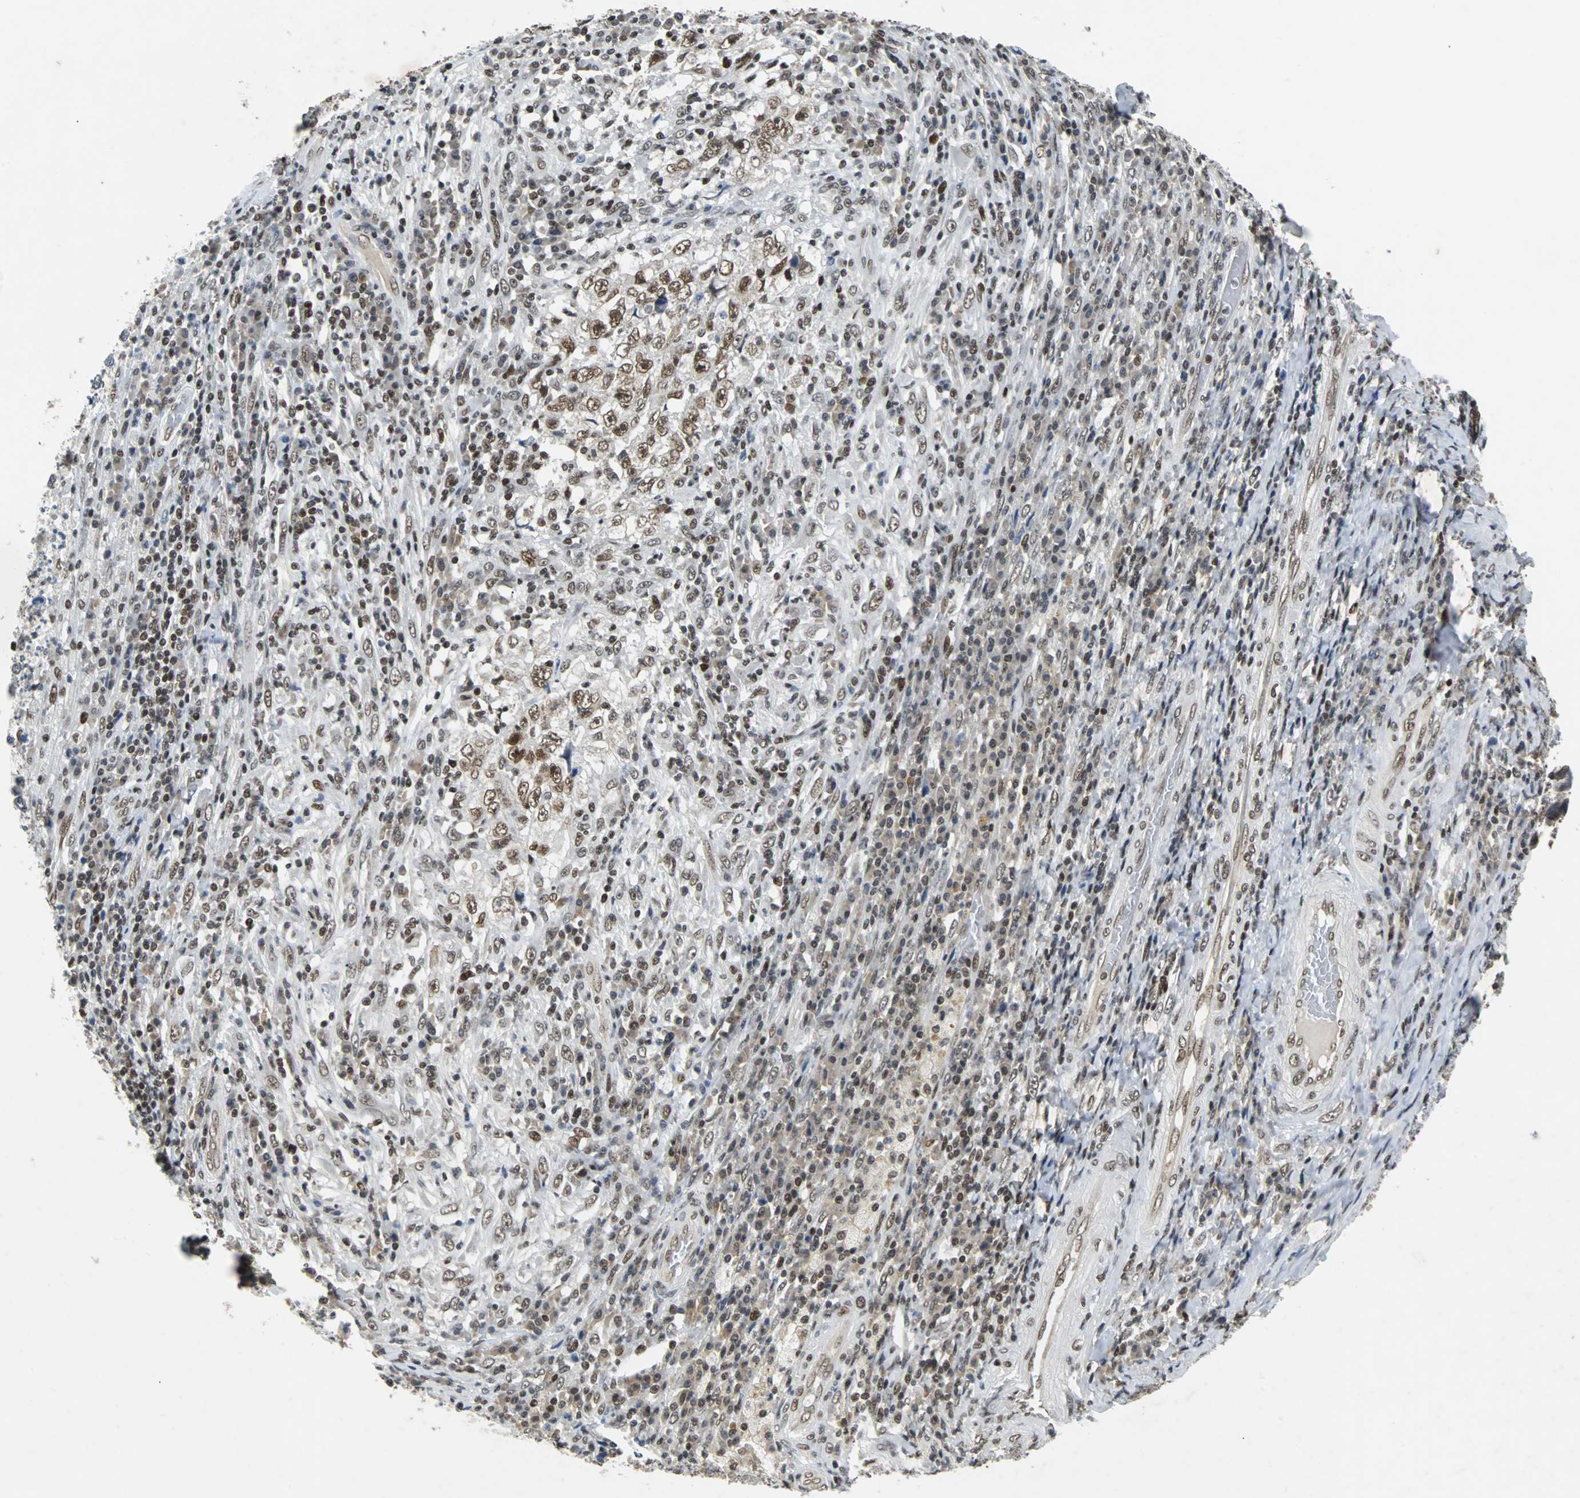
{"staining": {"intensity": "moderate", "quantity": ">75%", "location": "nuclear"}, "tissue": "testis cancer", "cell_type": "Tumor cells", "image_type": "cancer", "snomed": [{"axis": "morphology", "description": "Necrosis, NOS"}, {"axis": "morphology", "description": "Carcinoma, Embryonal, NOS"}, {"axis": "topography", "description": "Testis"}], "caption": "Embryonal carcinoma (testis) stained for a protein (brown) shows moderate nuclear positive positivity in approximately >75% of tumor cells.", "gene": "GATAD2A", "patient": {"sex": "male", "age": 19}}